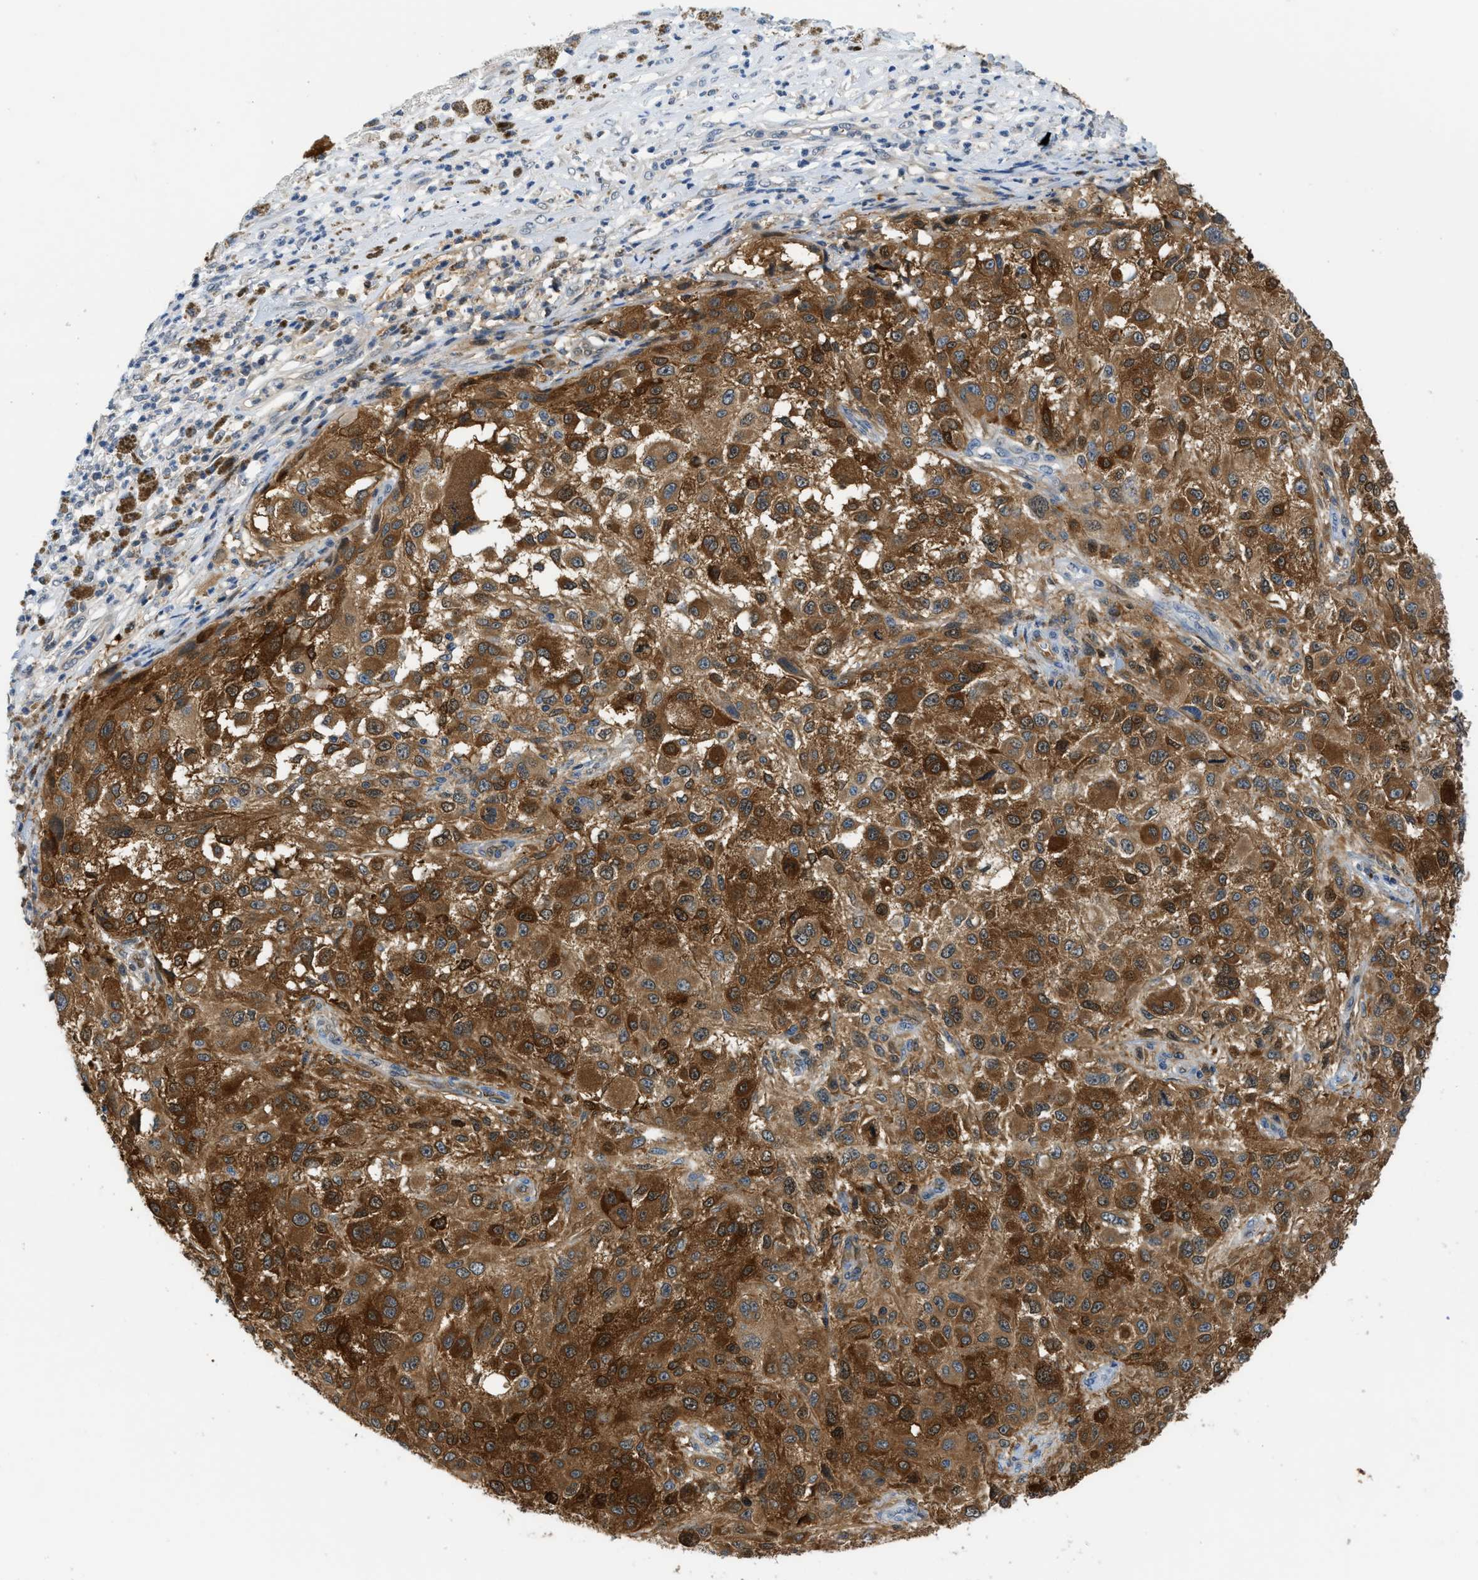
{"staining": {"intensity": "strong", "quantity": ">75%", "location": "cytoplasmic/membranous"}, "tissue": "melanoma", "cell_type": "Tumor cells", "image_type": "cancer", "snomed": [{"axis": "morphology", "description": "Necrosis, NOS"}, {"axis": "morphology", "description": "Malignant melanoma, NOS"}, {"axis": "topography", "description": "Skin"}], "caption": "Immunohistochemistry (IHC) of human malignant melanoma reveals high levels of strong cytoplasmic/membranous staining in approximately >75% of tumor cells.", "gene": "PSAT1", "patient": {"sex": "female", "age": 87}}